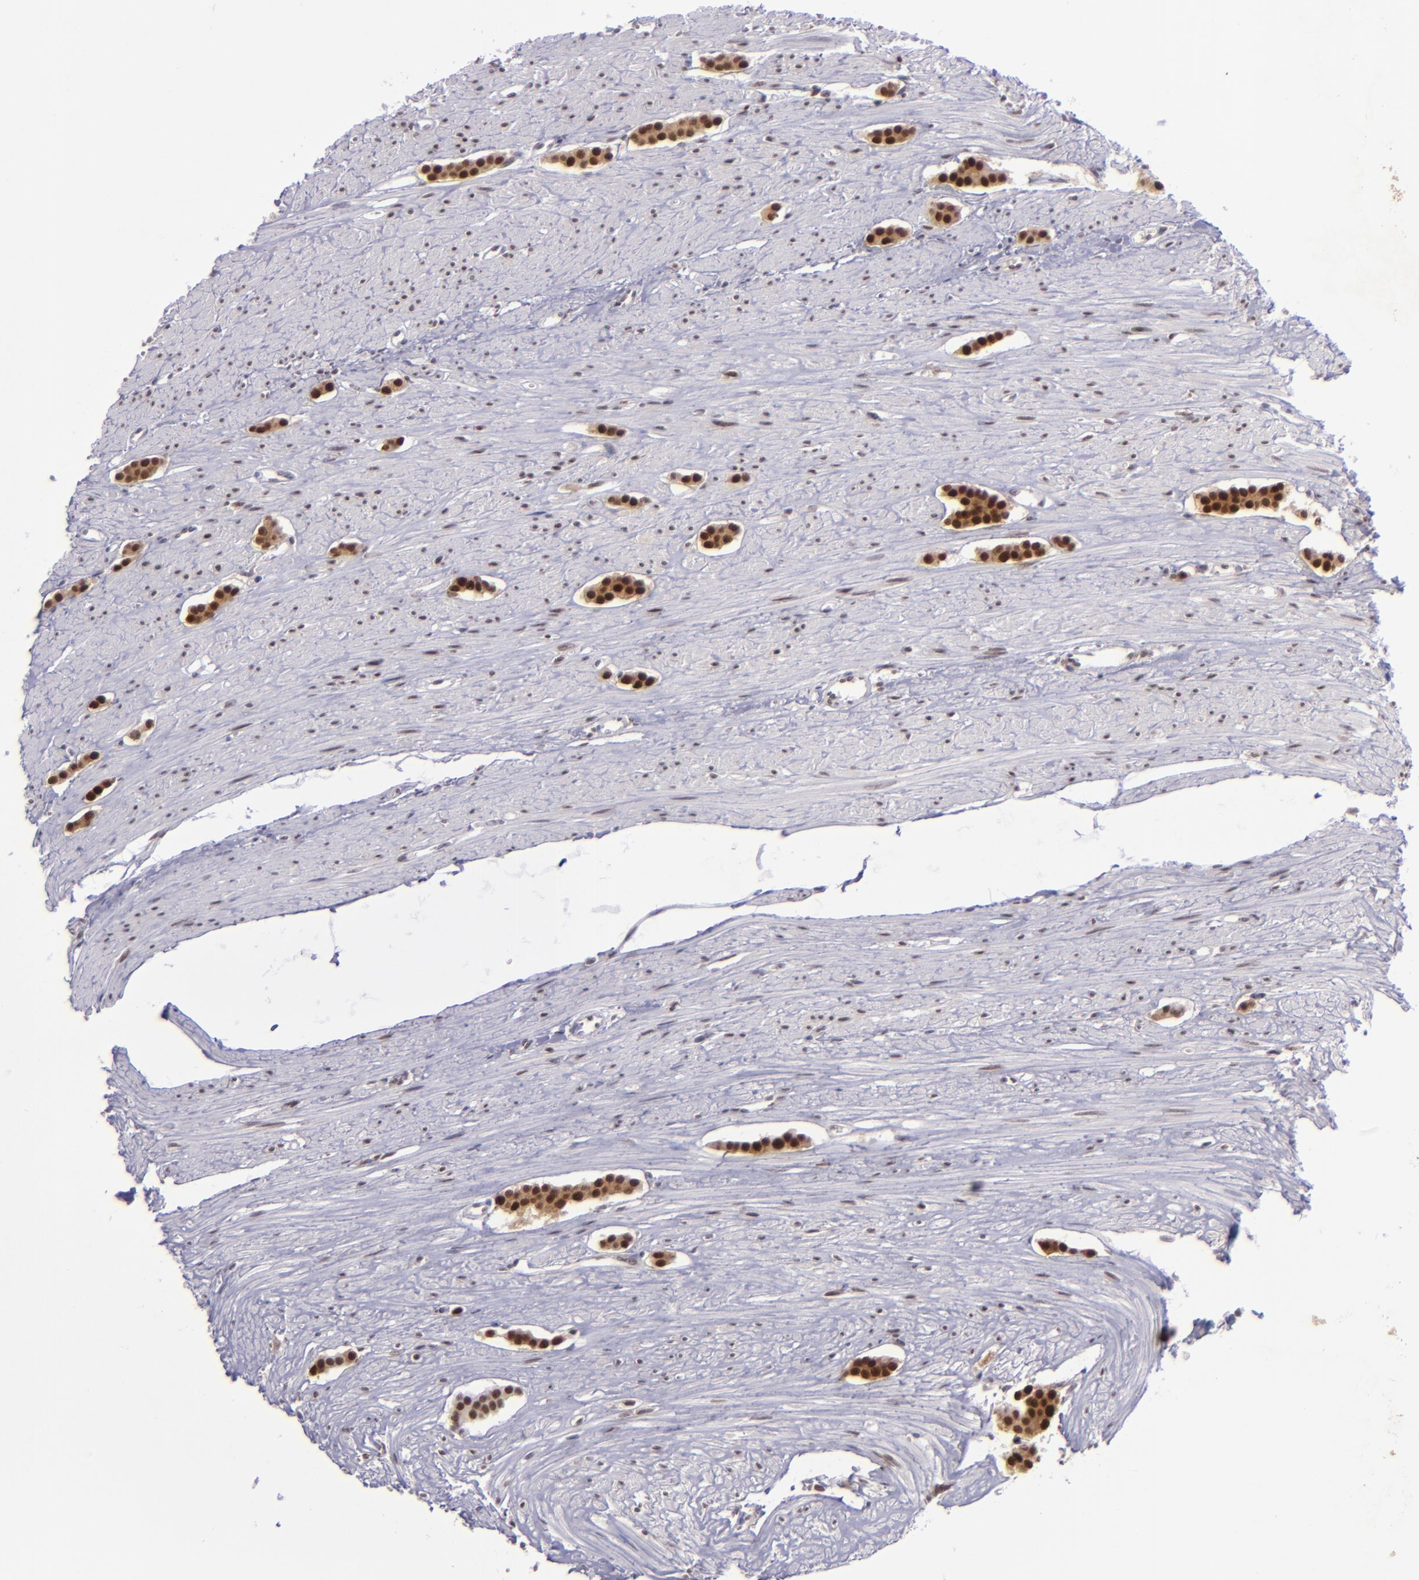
{"staining": {"intensity": "strong", "quantity": ">75%", "location": "cytoplasmic/membranous,nuclear"}, "tissue": "carcinoid", "cell_type": "Tumor cells", "image_type": "cancer", "snomed": [{"axis": "morphology", "description": "Carcinoid, malignant, NOS"}, {"axis": "topography", "description": "Small intestine"}], "caption": "This is an image of IHC staining of carcinoid, which shows strong positivity in the cytoplasmic/membranous and nuclear of tumor cells.", "gene": "BAG1", "patient": {"sex": "male", "age": 60}}